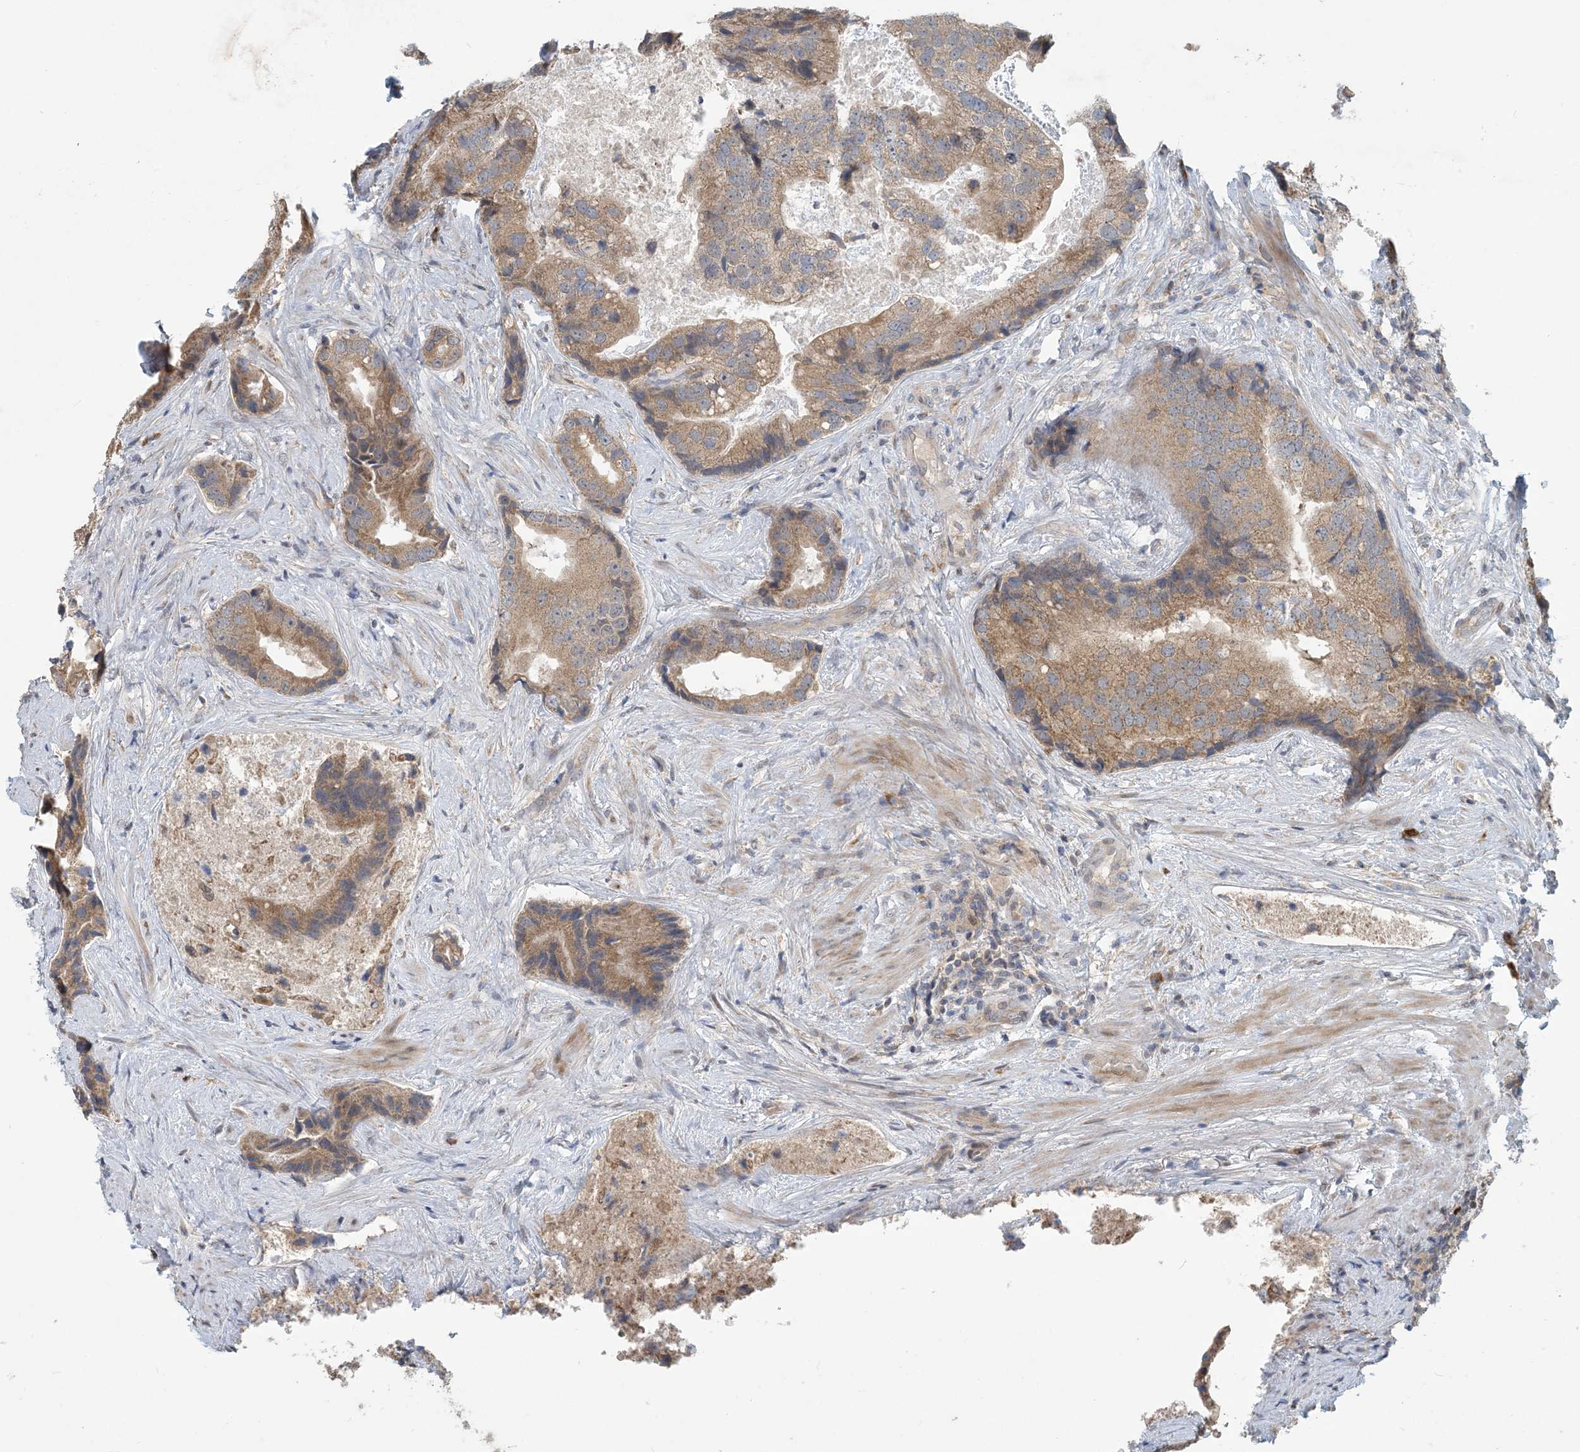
{"staining": {"intensity": "moderate", "quantity": ">75%", "location": "cytoplasmic/membranous"}, "tissue": "prostate cancer", "cell_type": "Tumor cells", "image_type": "cancer", "snomed": [{"axis": "morphology", "description": "Adenocarcinoma, High grade"}, {"axis": "topography", "description": "Prostate"}], "caption": "The histopathology image displays a brown stain indicating the presence of a protein in the cytoplasmic/membranous of tumor cells in prostate high-grade adenocarcinoma.", "gene": "PUSL1", "patient": {"sex": "male", "age": 70}}